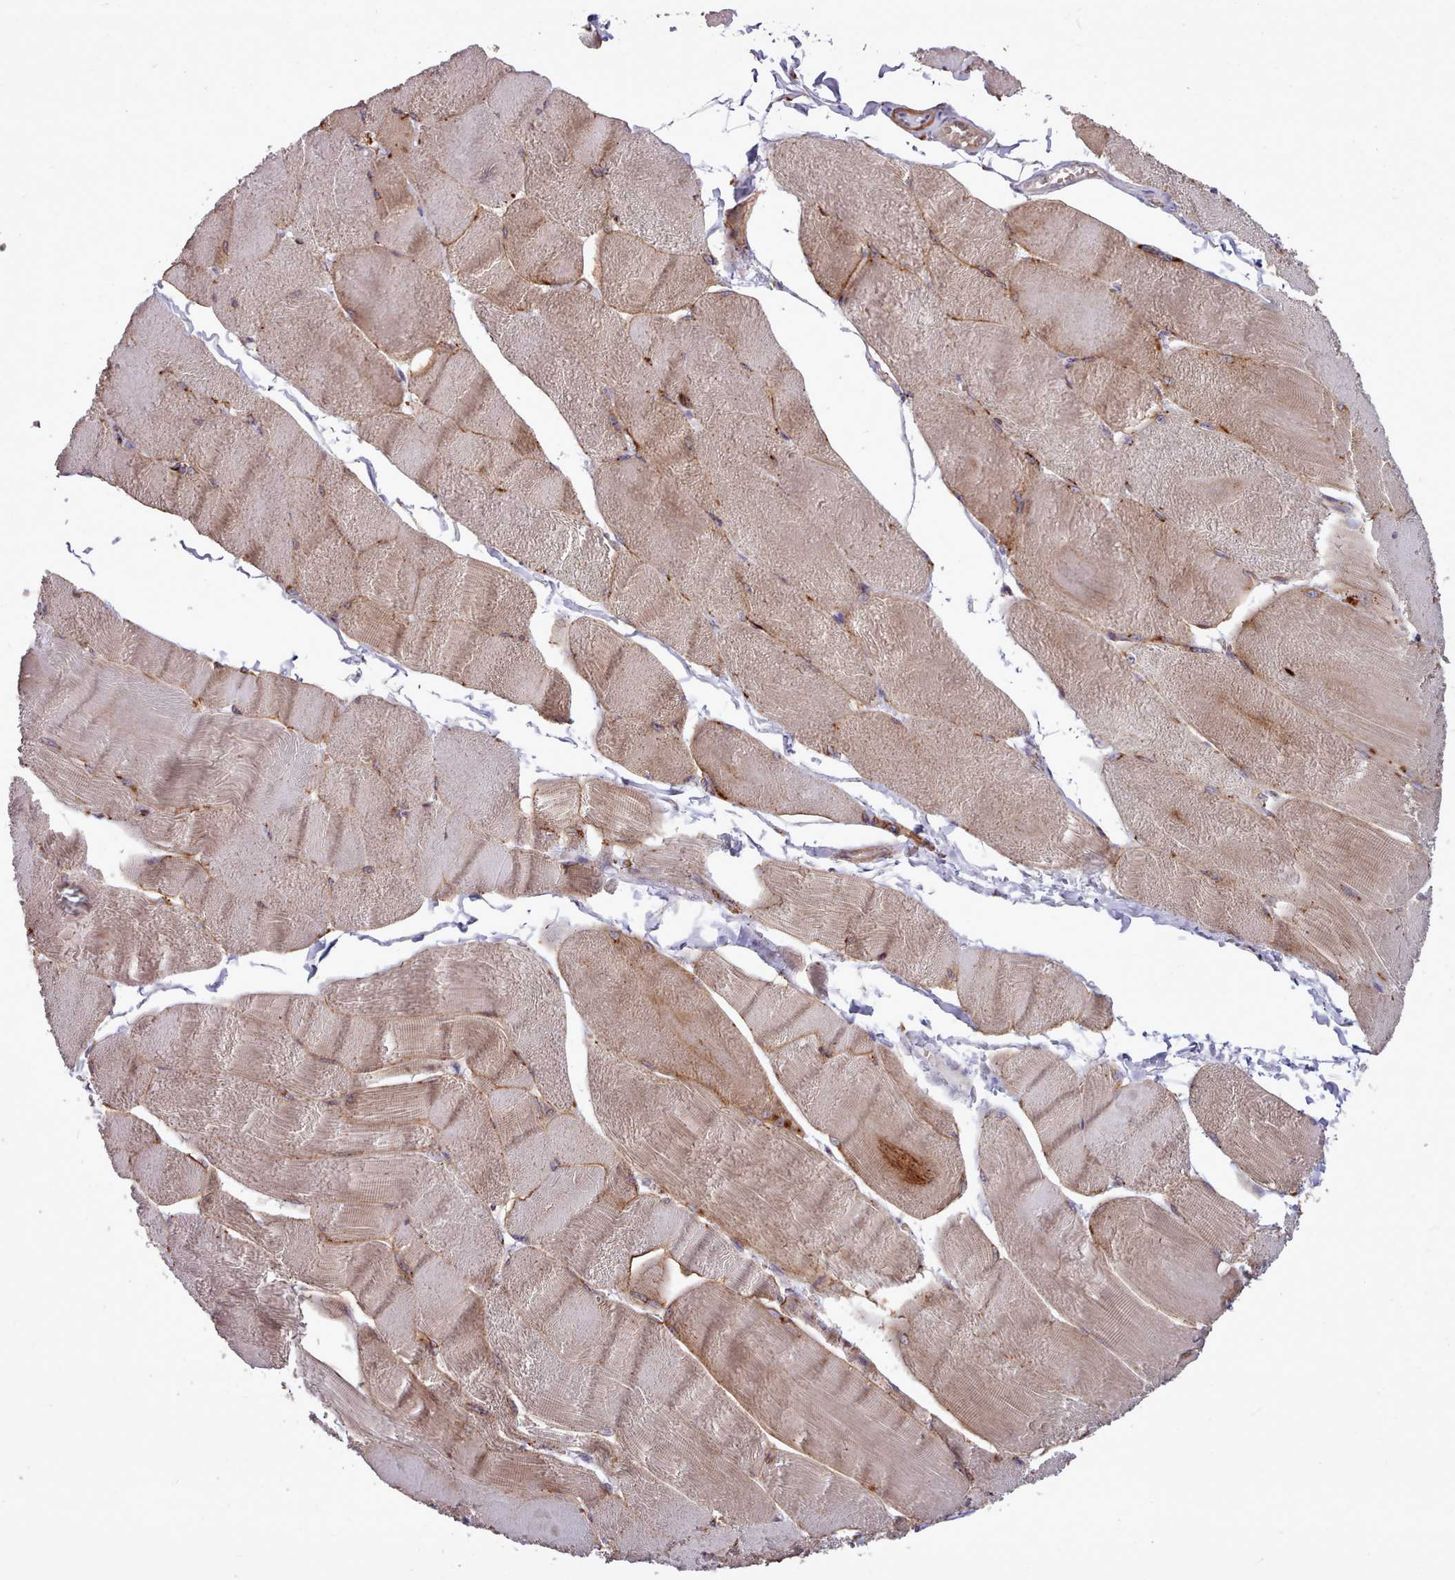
{"staining": {"intensity": "moderate", "quantity": "25%-75%", "location": "cytoplasmic/membranous"}, "tissue": "skeletal muscle", "cell_type": "Myocytes", "image_type": "normal", "snomed": [{"axis": "morphology", "description": "Normal tissue, NOS"}, {"axis": "morphology", "description": "Basal cell carcinoma"}, {"axis": "topography", "description": "Skeletal muscle"}], "caption": "Immunohistochemical staining of normal human skeletal muscle demonstrates 25%-75% levels of moderate cytoplasmic/membranous protein staining in approximately 25%-75% of myocytes.", "gene": "PACSIN3", "patient": {"sex": "female", "age": 64}}